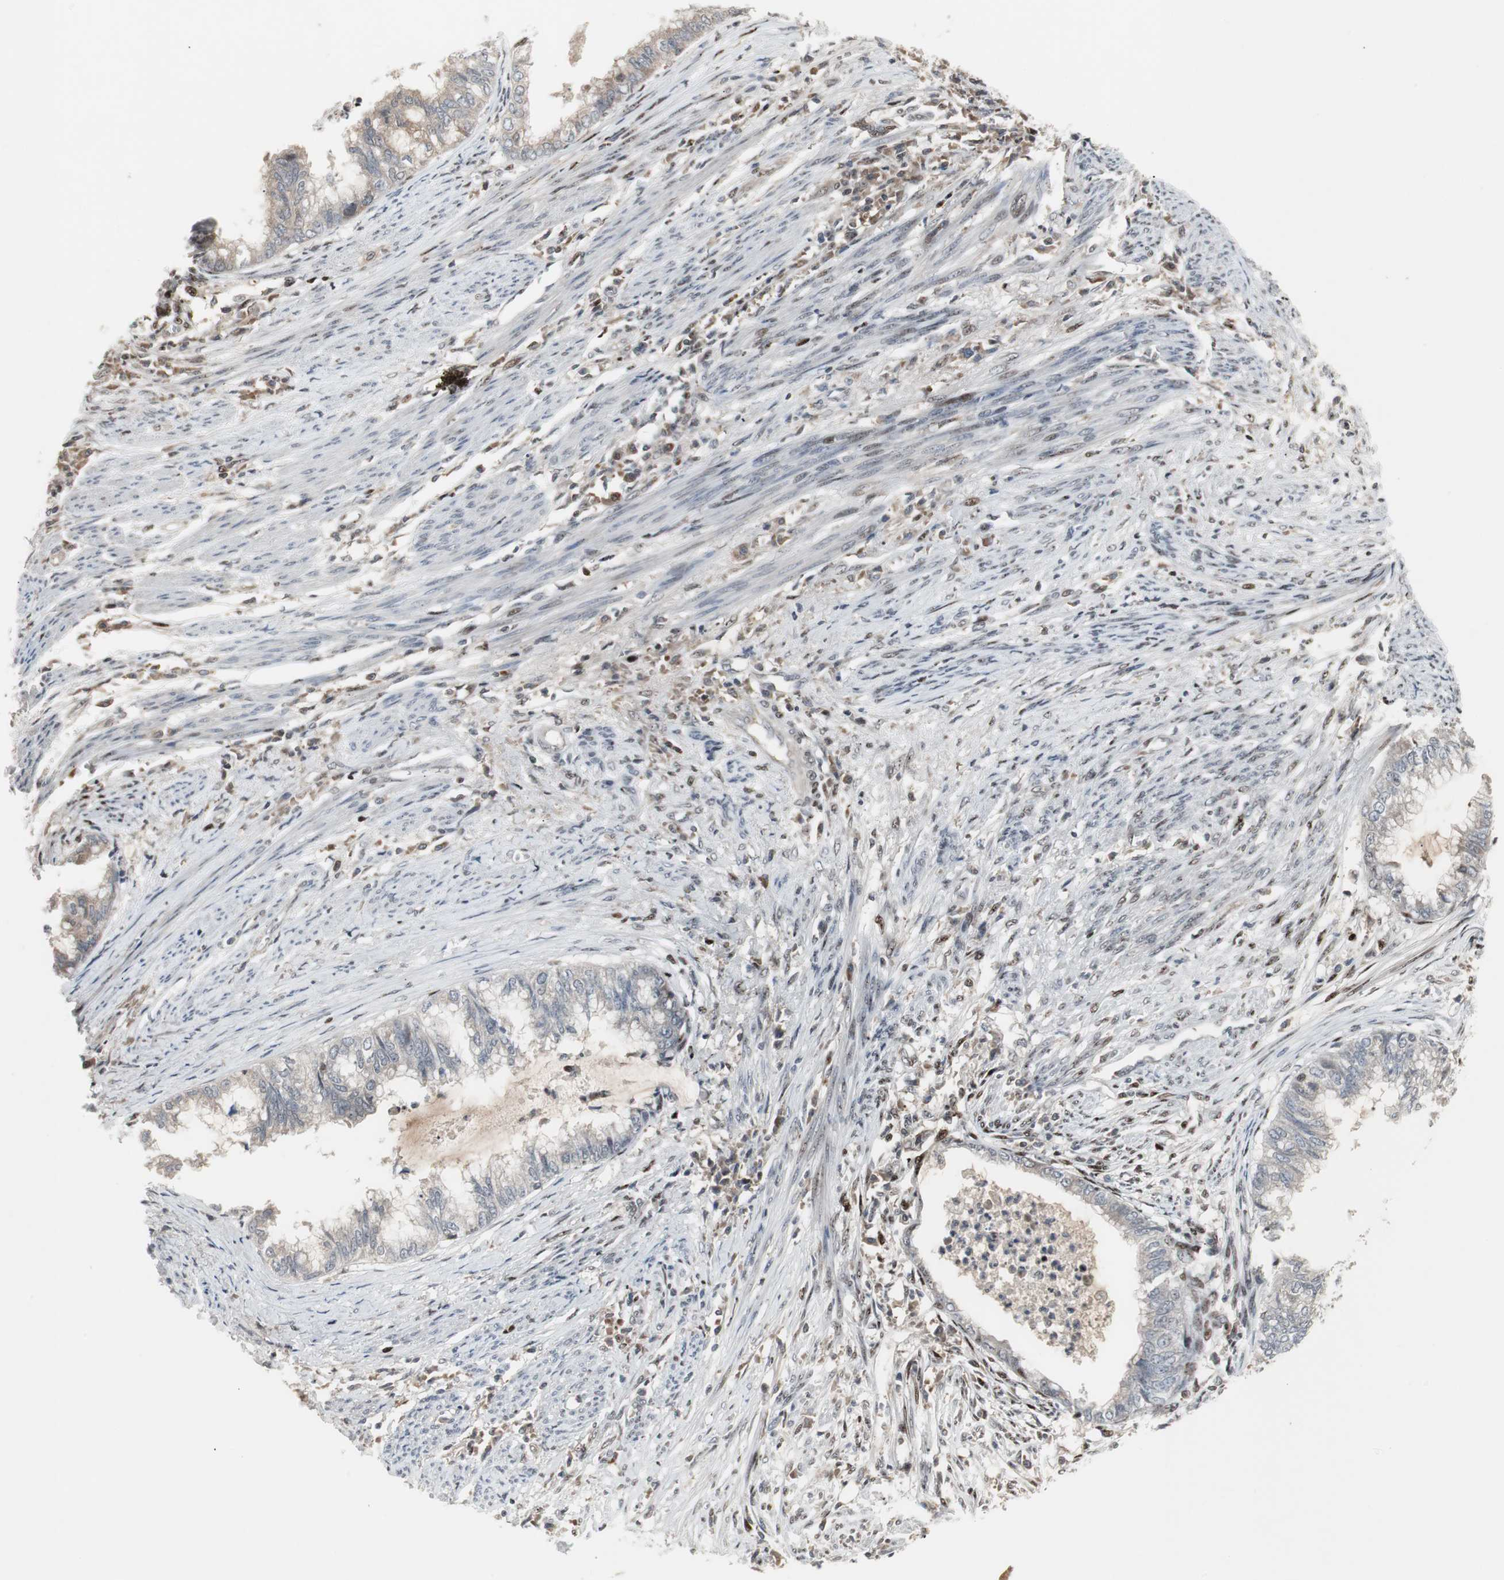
{"staining": {"intensity": "moderate", "quantity": "25%-75%", "location": "nuclear"}, "tissue": "endometrial cancer", "cell_type": "Tumor cells", "image_type": "cancer", "snomed": [{"axis": "morphology", "description": "Adenocarcinoma, NOS"}, {"axis": "topography", "description": "Endometrium"}], "caption": "Immunohistochemistry histopathology image of endometrial cancer stained for a protein (brown), which demonstrates medium levels of moderate nuclear positivity in approximately 25%-75% of tumor cells.", "gene": "GRK2", "patient": {"sex": "female", "age": 79}}